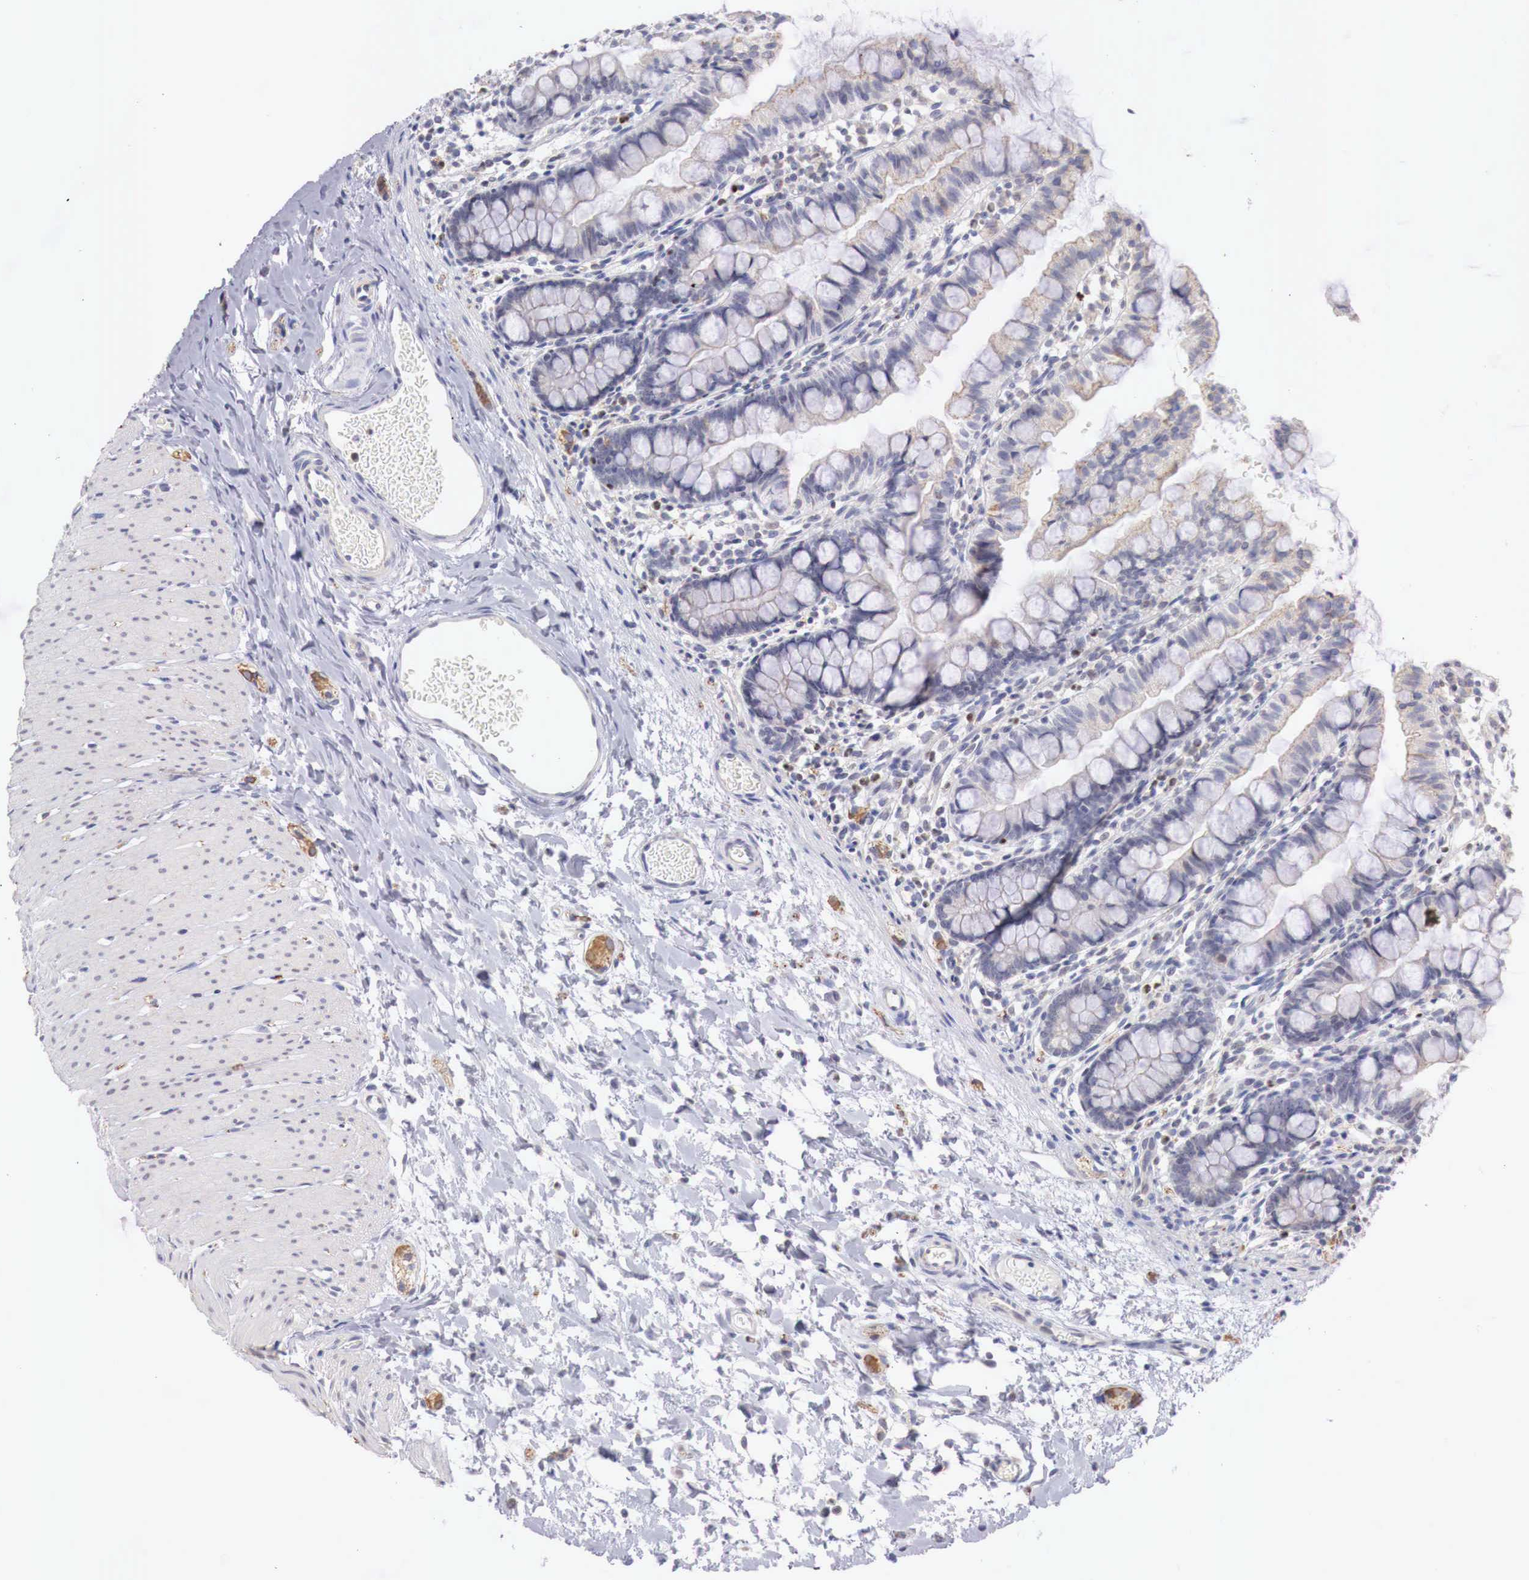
{"staining": {"intensity": "weak", "quantity": "25%-75%", "location": "cytoplasmic/membranous"}, "tissue": "small intestine", "cell_type": "Glandular cells", "image_type": "normal", "snomed": [{"axis": "morphology", "description": "Normal tissue, NOS"}, {"axis": "topography", "description": "Small intestine"}], "caption": "Immunohistochemical staining of normal small intestine shows 25%-75% levels of weak cytoplasmic/membranous protein staining in approximately 25%-75% of glandular cells. (Brightfield microscopy of DAB IHC at high magnification).", "gene": "TRIM13", "patient": {"sex": "male", "age": 1}}